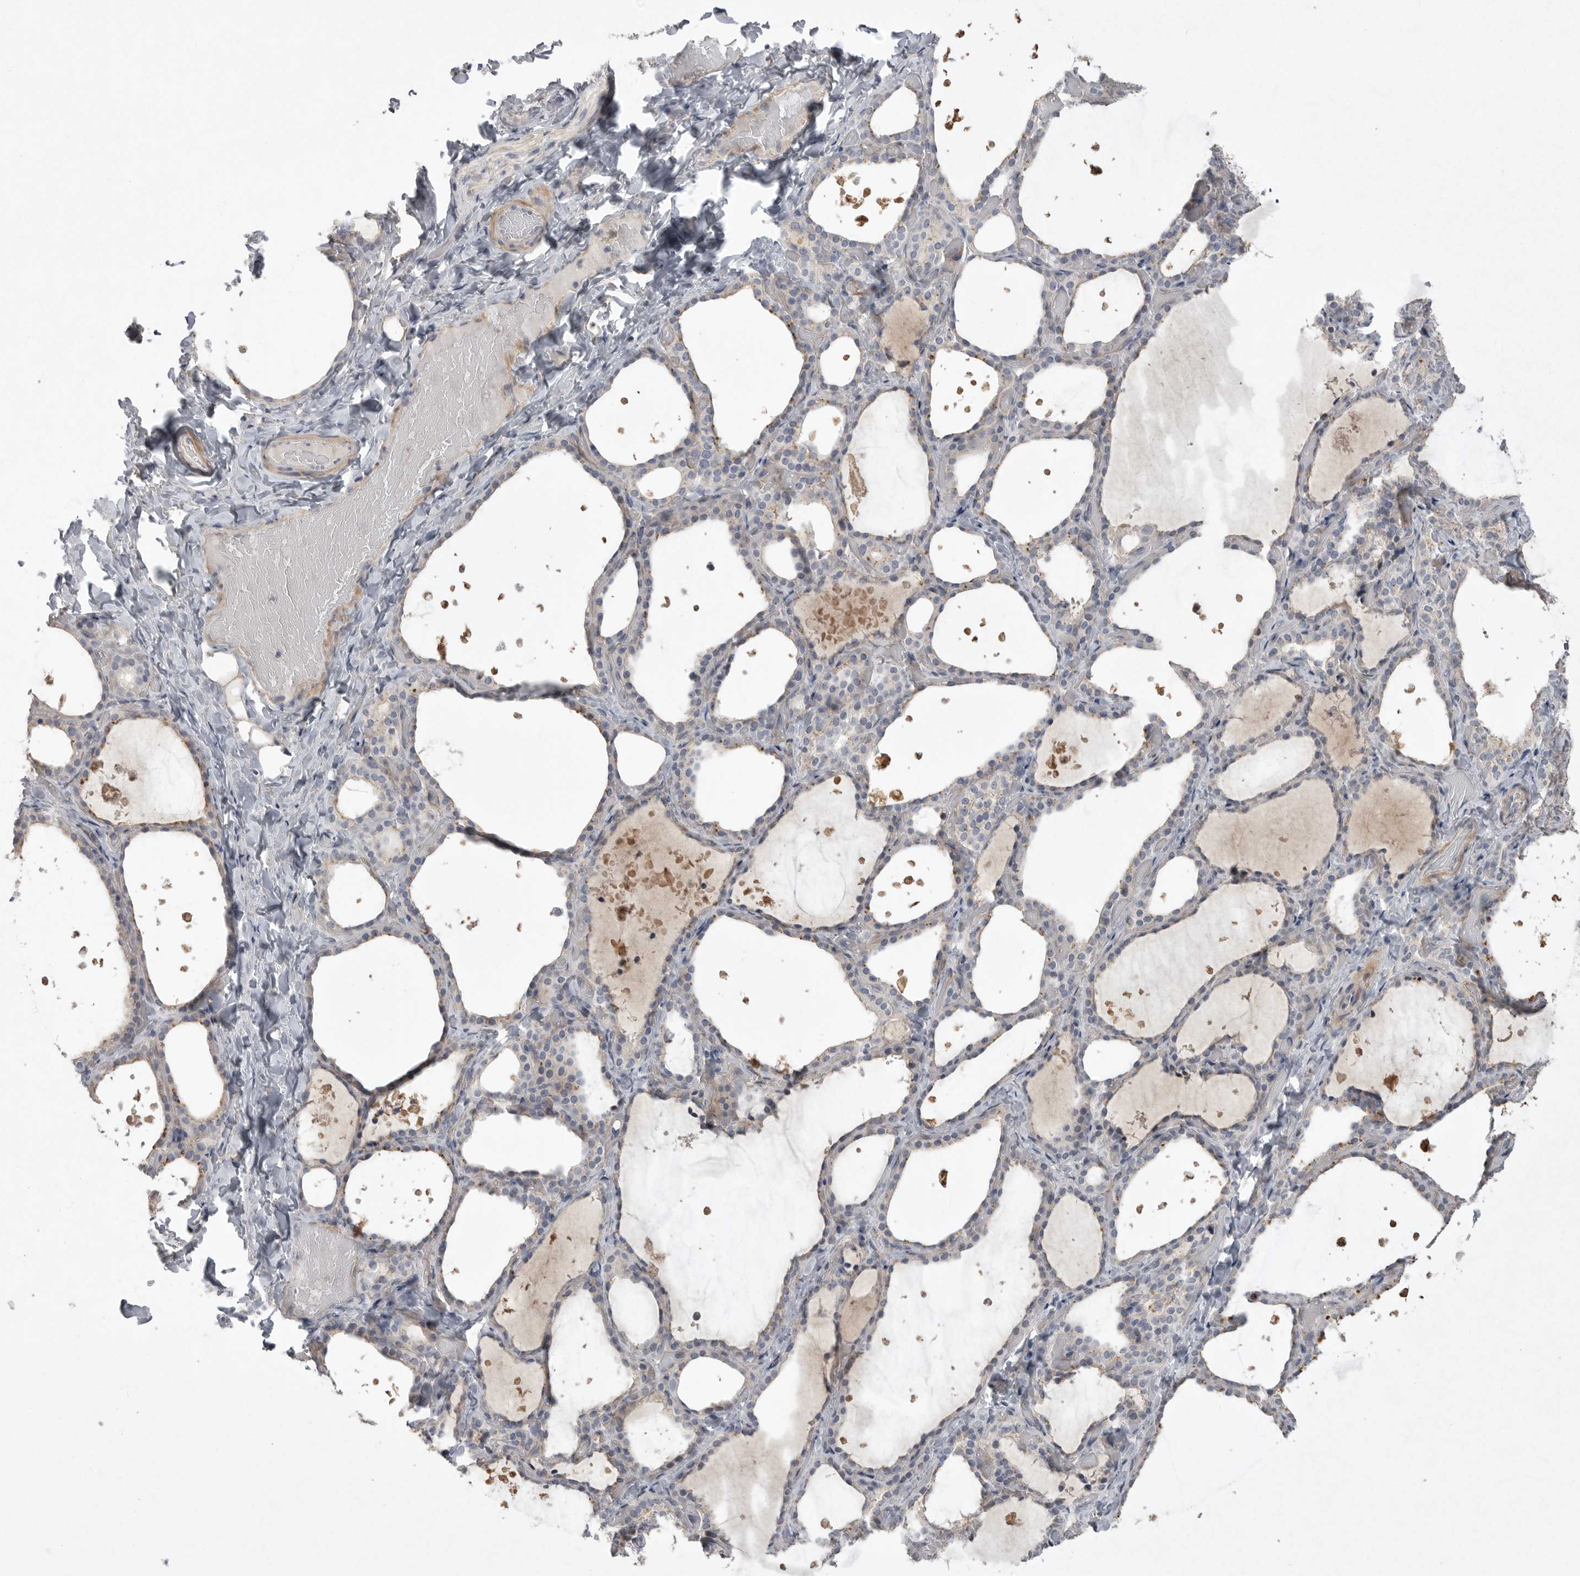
{"staining": {"intensity": "weak", "quantity": "<25%", "location": "cytoplasmic/membranous"}, "tissue": "thyroid gland", "cell_type": "Glandular cells", "image_type": "normal", "snomed": [{"axis": "morphology", "description": "Normal tissue, NOS"}, {"axis": "topography", "description": "Thyroid gland"}], "caption": "Histopathology image shows no significant protein staining in glandular cells of normal thyroid gland. Brightfield microscopy of IHC stained with DAB (brown) and hematoxylin (blue), captured at high magnification.", "gene": "VANGL2", "patient": {"sex": "female", "age": 44}}